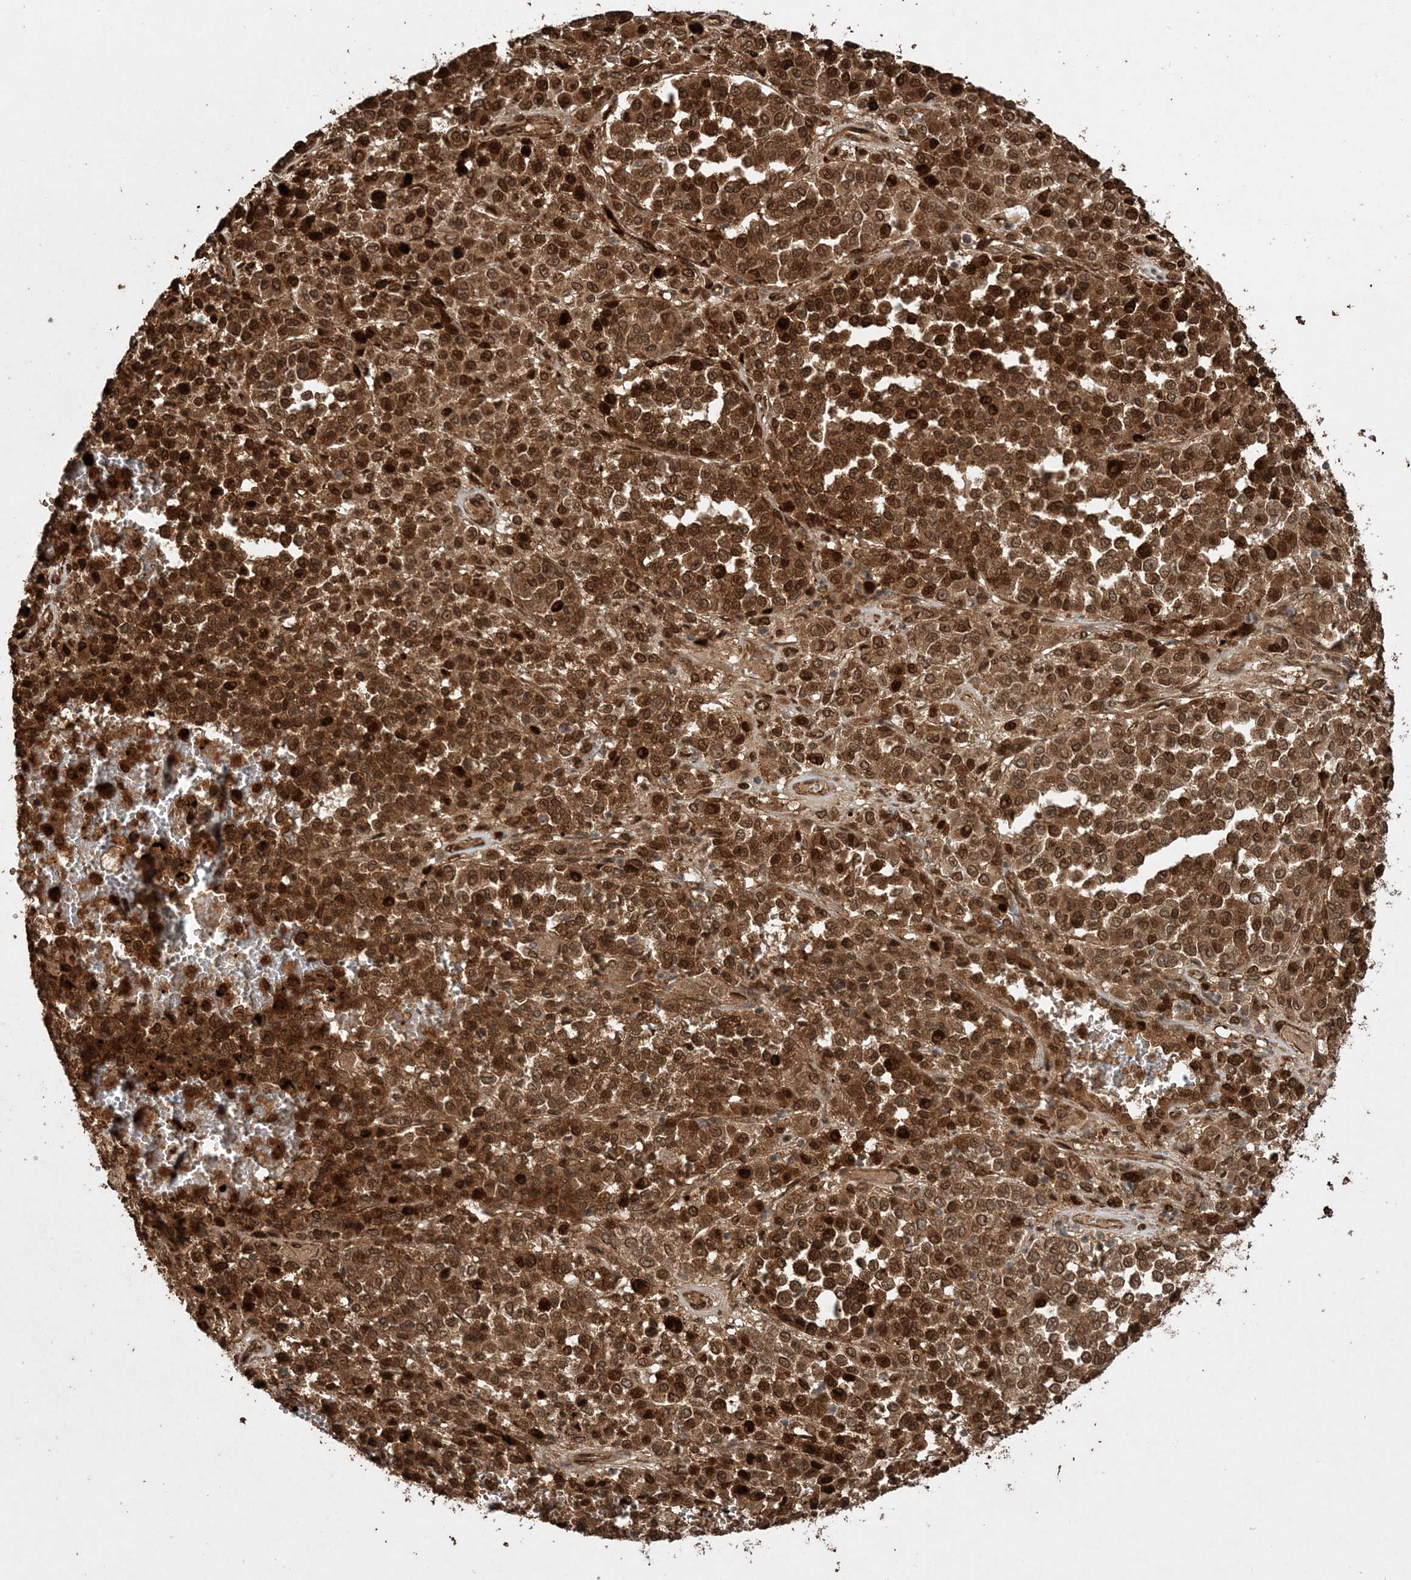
{"staining": {"intensity": "strong", "quantity": ">75%", "location": "cytoplasmic/membranous,nuclear"}, "tissue": "melanoma", "cell_type": "Tumor cells", "image_type": "cancer", "snomed": [{"axis": "morphology", "description": "Malignant melanoma, Metastatic site"}, {"axis": "topography", "description": "Pancreas"}], "caption": "Tumor cells demonstrate strong cytoplasmic/membranous and nuclear positivity in about >75% of cells in melanoma.", "gene": "ETAA1", "patient": {"sex": "female", "age": 30}}